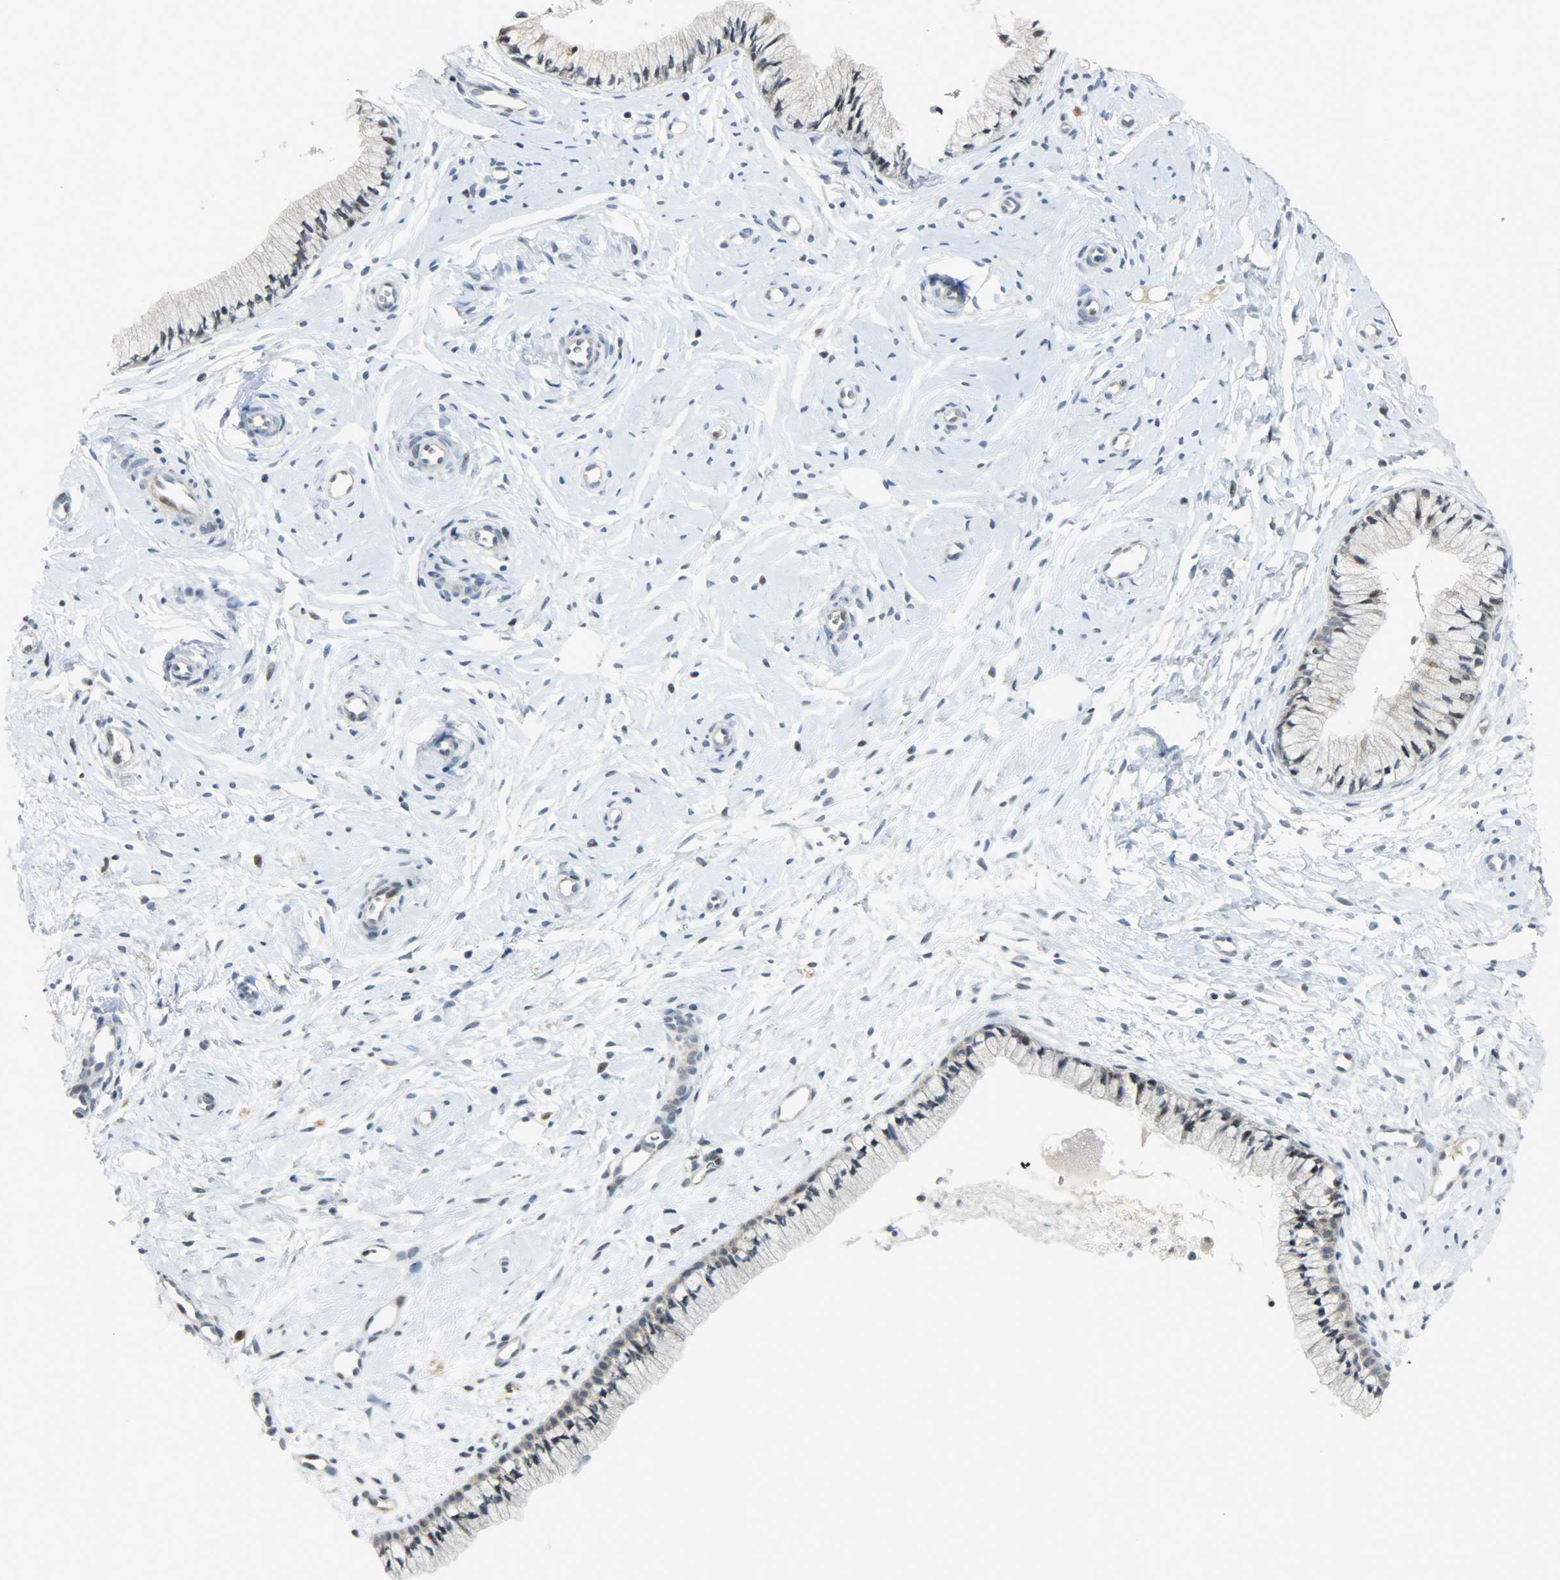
{"staining": {"intensity": "negative", "quantity": "none", "location": "none"}, "tissue": "cervix", "cell_type": "Glandular cells", "image_type": "normal", "snomed": [{"axis": "morphology", "description": "Normal tissue, NOS"}, {"axis": "topography", "description": "Cervix"}], "caption": "IHC photomicrograph of benign cervix: human cervix stained with DAB exhibits no significant protein positivity in glandular cells. (DAB (3,3'-diaminobenzidine) IHC visualized using brightfield microscopy, high magnification).", "gene": "IL15", "patient": {"sex": "female", "age": 46}}